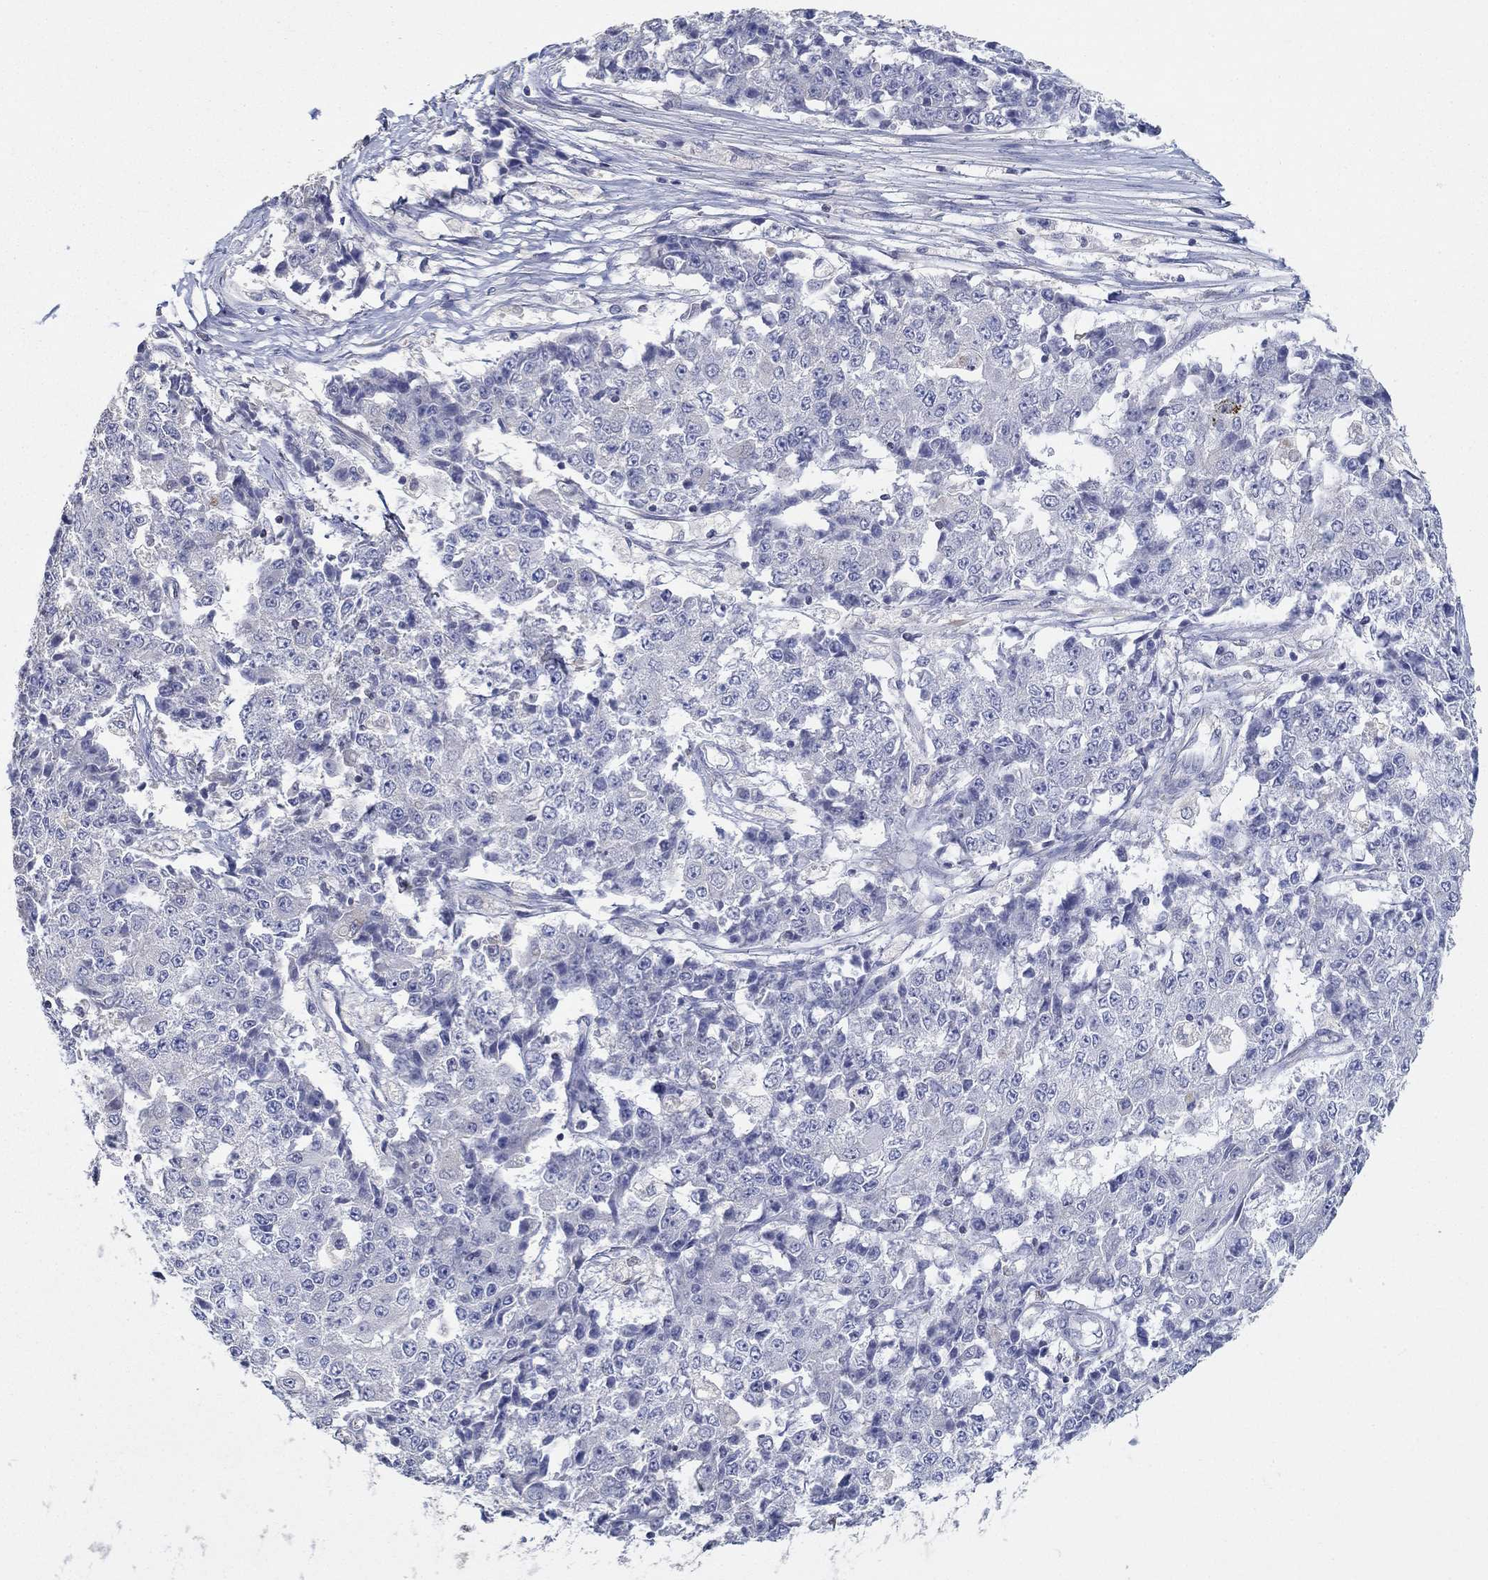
{"staining": {"intensity": "negative", "quantity": "none", "location": "none"}, "tissue": "ovarian cancer", "cell_type": "Tumor cells", "image_type": "cancer", "snomed": [{"axis": "morphology", "description": "Carcinoma, endometroid"}, {"axis": "topography", "description": "Ovary"}], "caption": "Micrograph shows no protein staining in tumor cells of endometroid carcinoma (ovarian) tissue.", "gene": "ERMP1", "patient": {"sex": "female", "age": 42}}